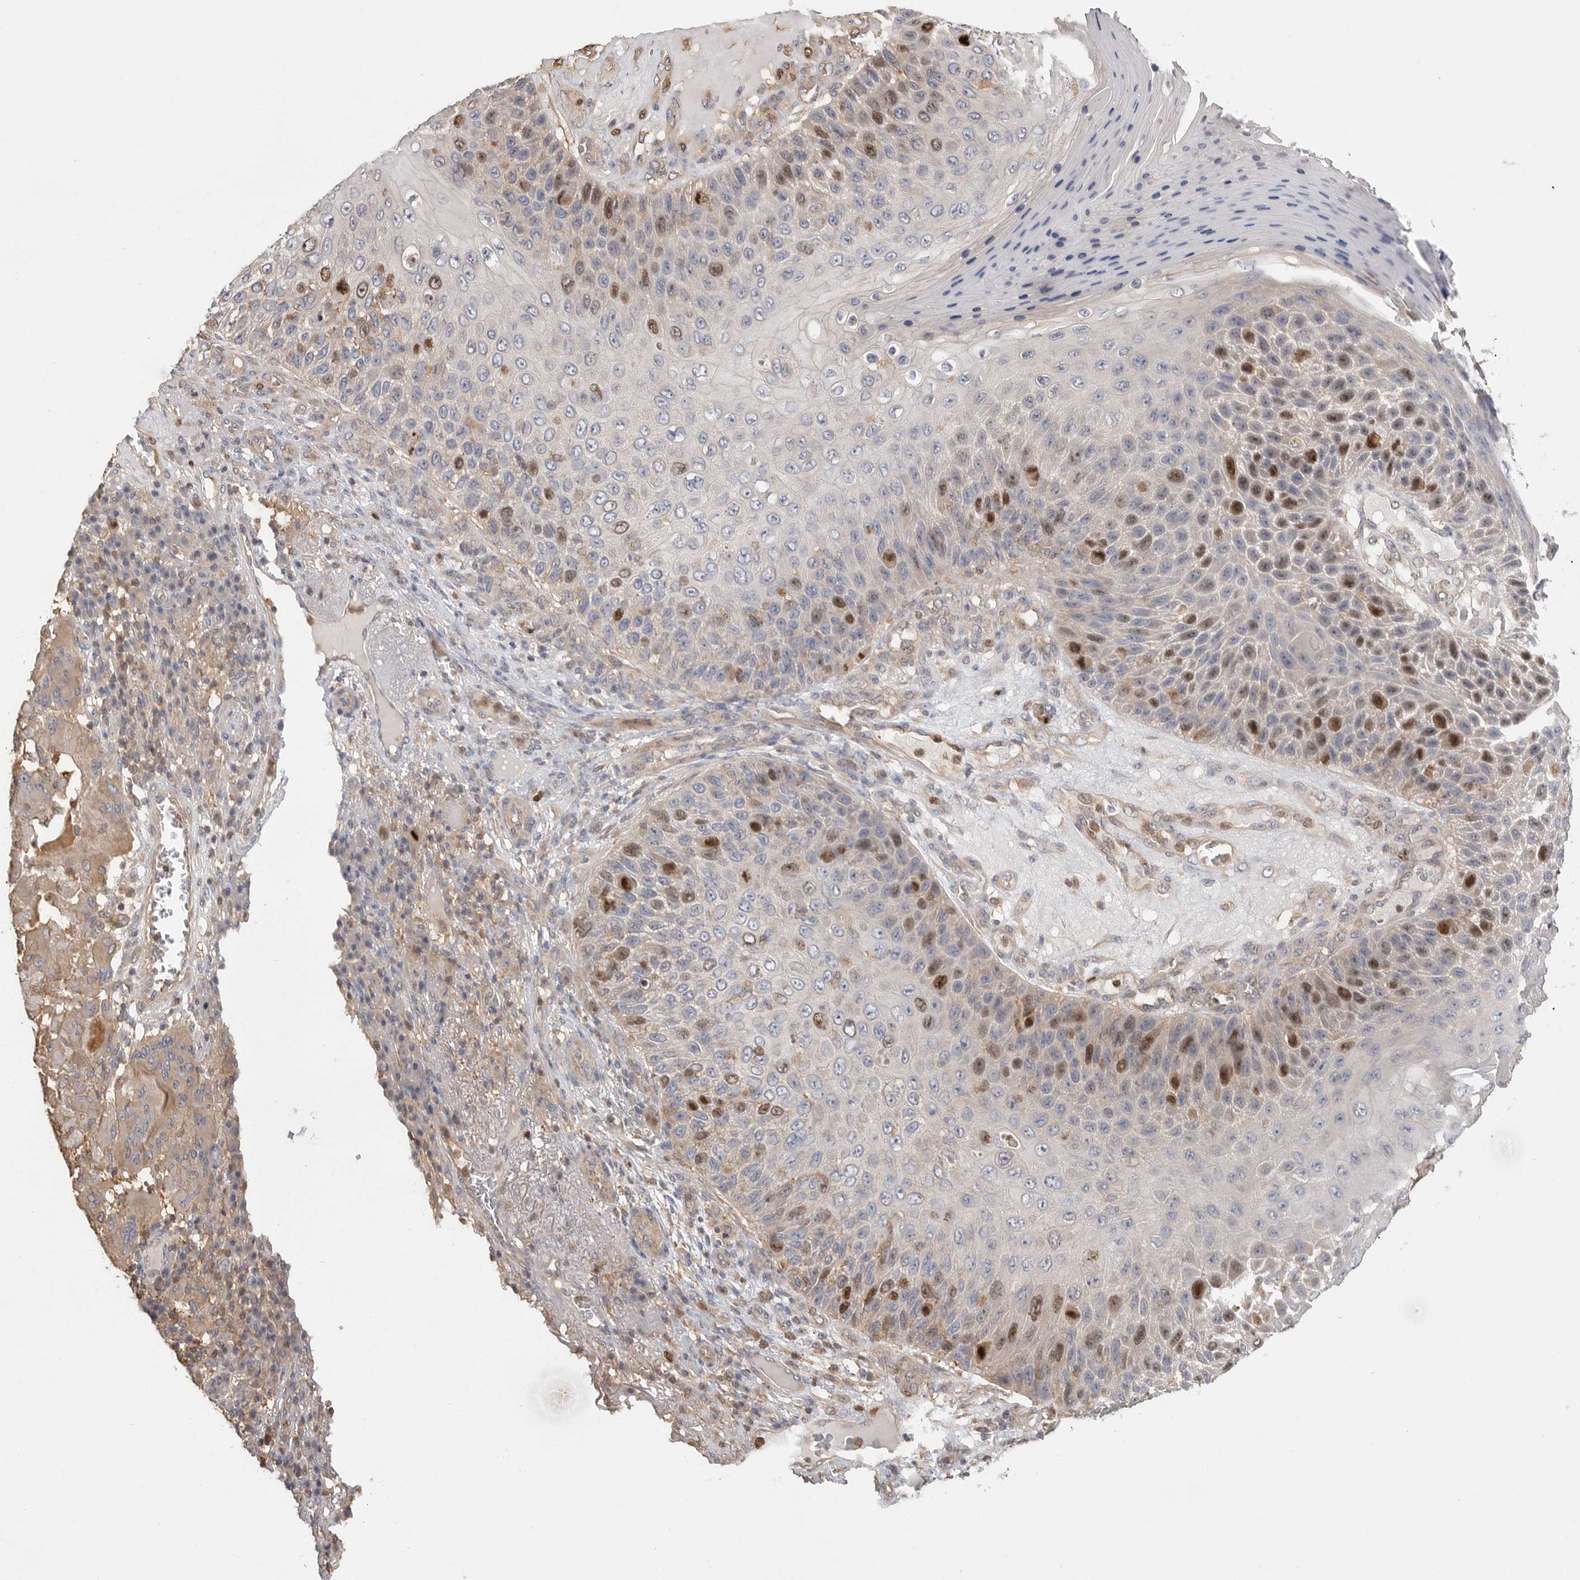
{"staining": {"intensity": "strong", "quantity": "<25%", "location": "nuclear"}, "tissue": "skin cancer", "cell_type": "Tumor cells", "image_type": "cancer", "snomed": [{"axis": "morphology", "description": "Squamous cell carcinoma, NOS"}, {"axis": "topography", "description": "Skin"}], "caption": "The image displays a brown stain indicating the presence of a protein in the nuclear of tumor cells in skin cancer (squamous cell carcinoma).", "gene": "TOP2A", "patient": {"sex": "female", "age": 88}}